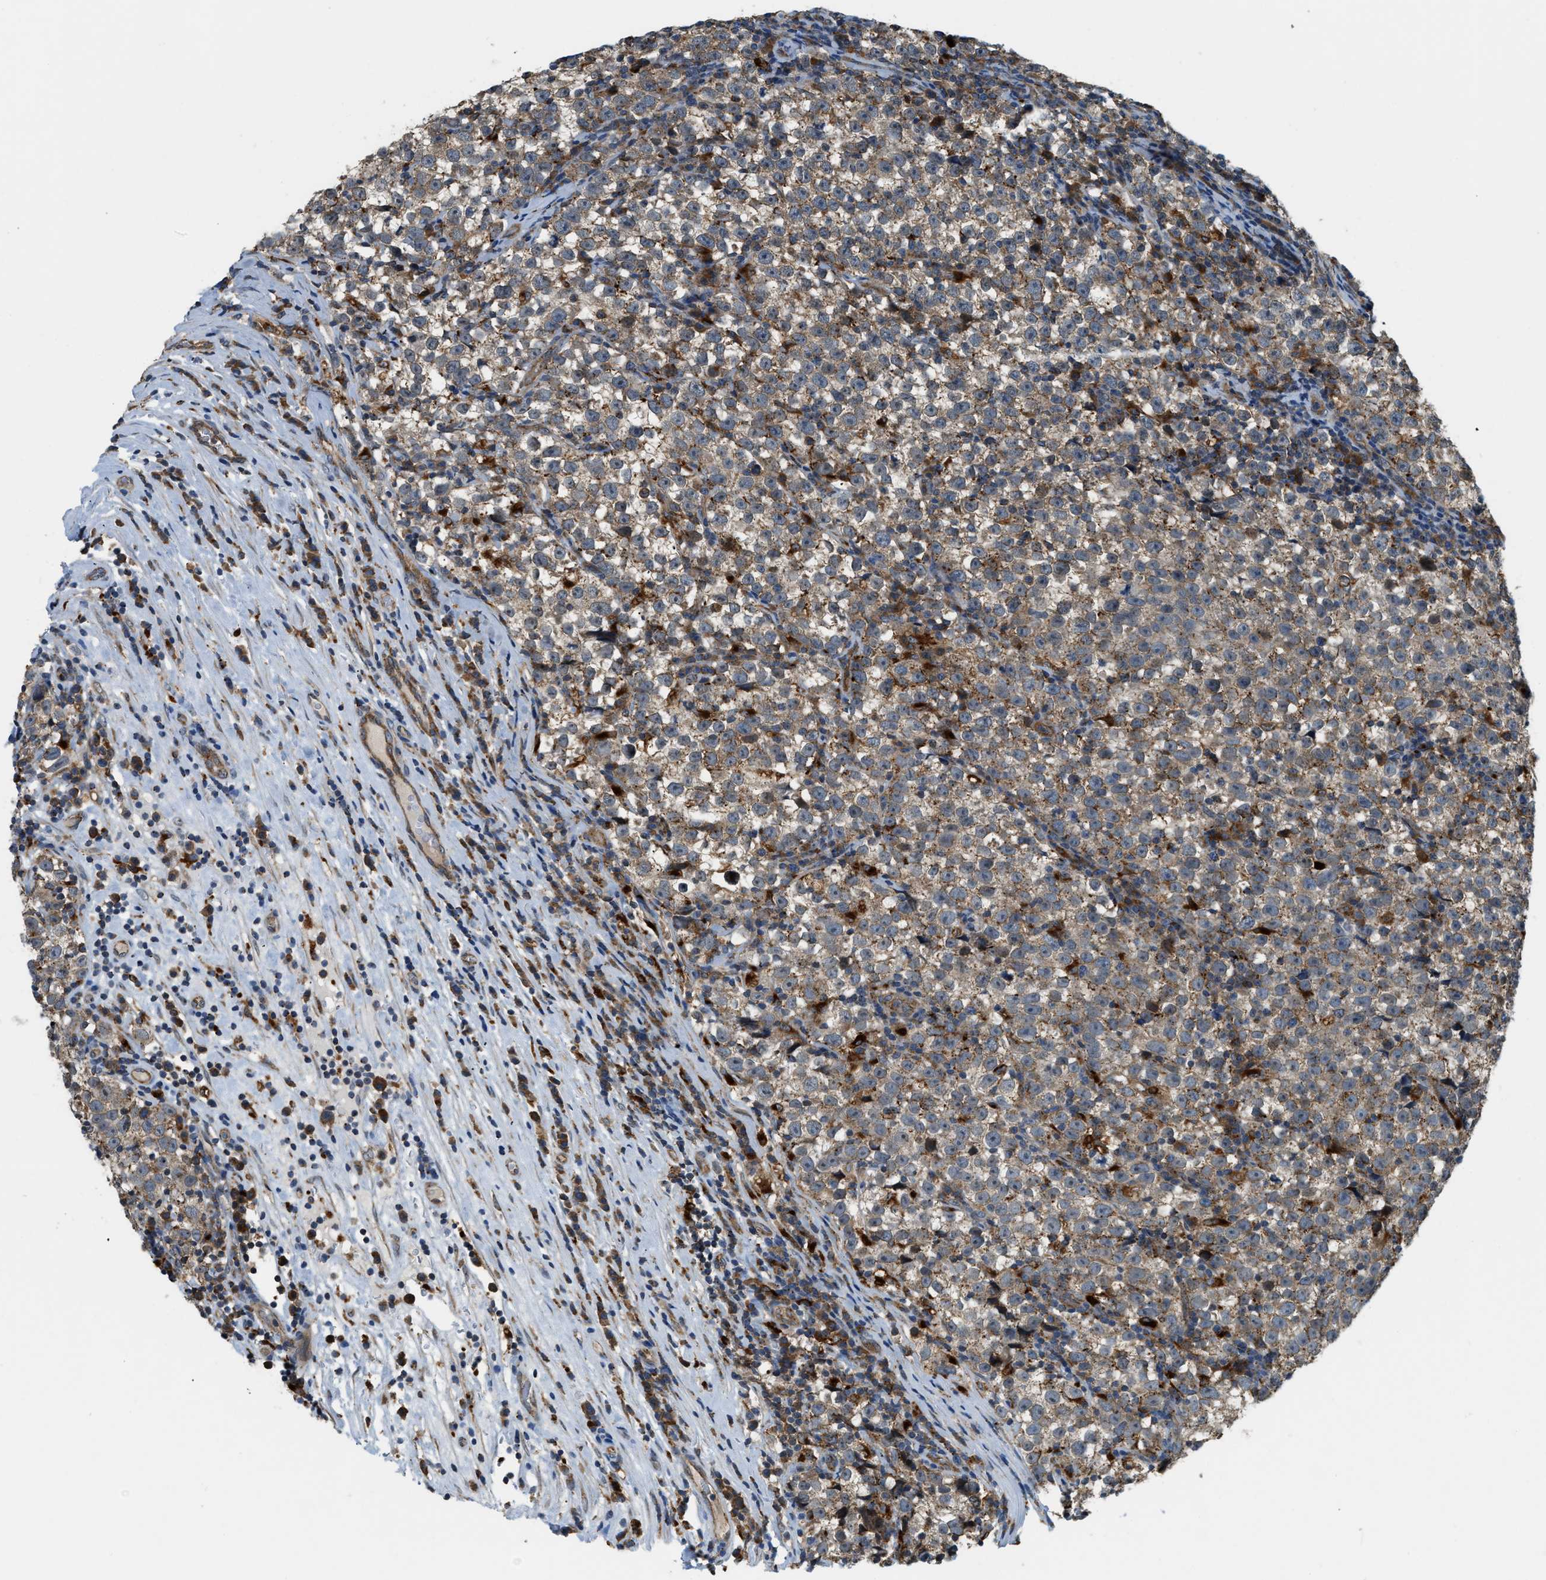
{"staining": {"intensity": "weak", "quantity": ">75%", "location": "cytoplasmic/membranous"}, "tissue": "testis cancer", "cell_type": "Tumor cells", "image_type": "cancer", "snomed": [{"axis": "morphology", "description": "Normal tissue, NOS"}, {"axis": "morphology", "description": "Seminoma, NOS"}, {"axis": "topography", "description": "Testis"}], "caption": "Testis seminoma stained with a brown dye displays weak cytoplasmic/membranous positive staining in about >75% of tumor cells.", "gene": "STARD3NL", "patient": {"sex": "male", "age": 43}}